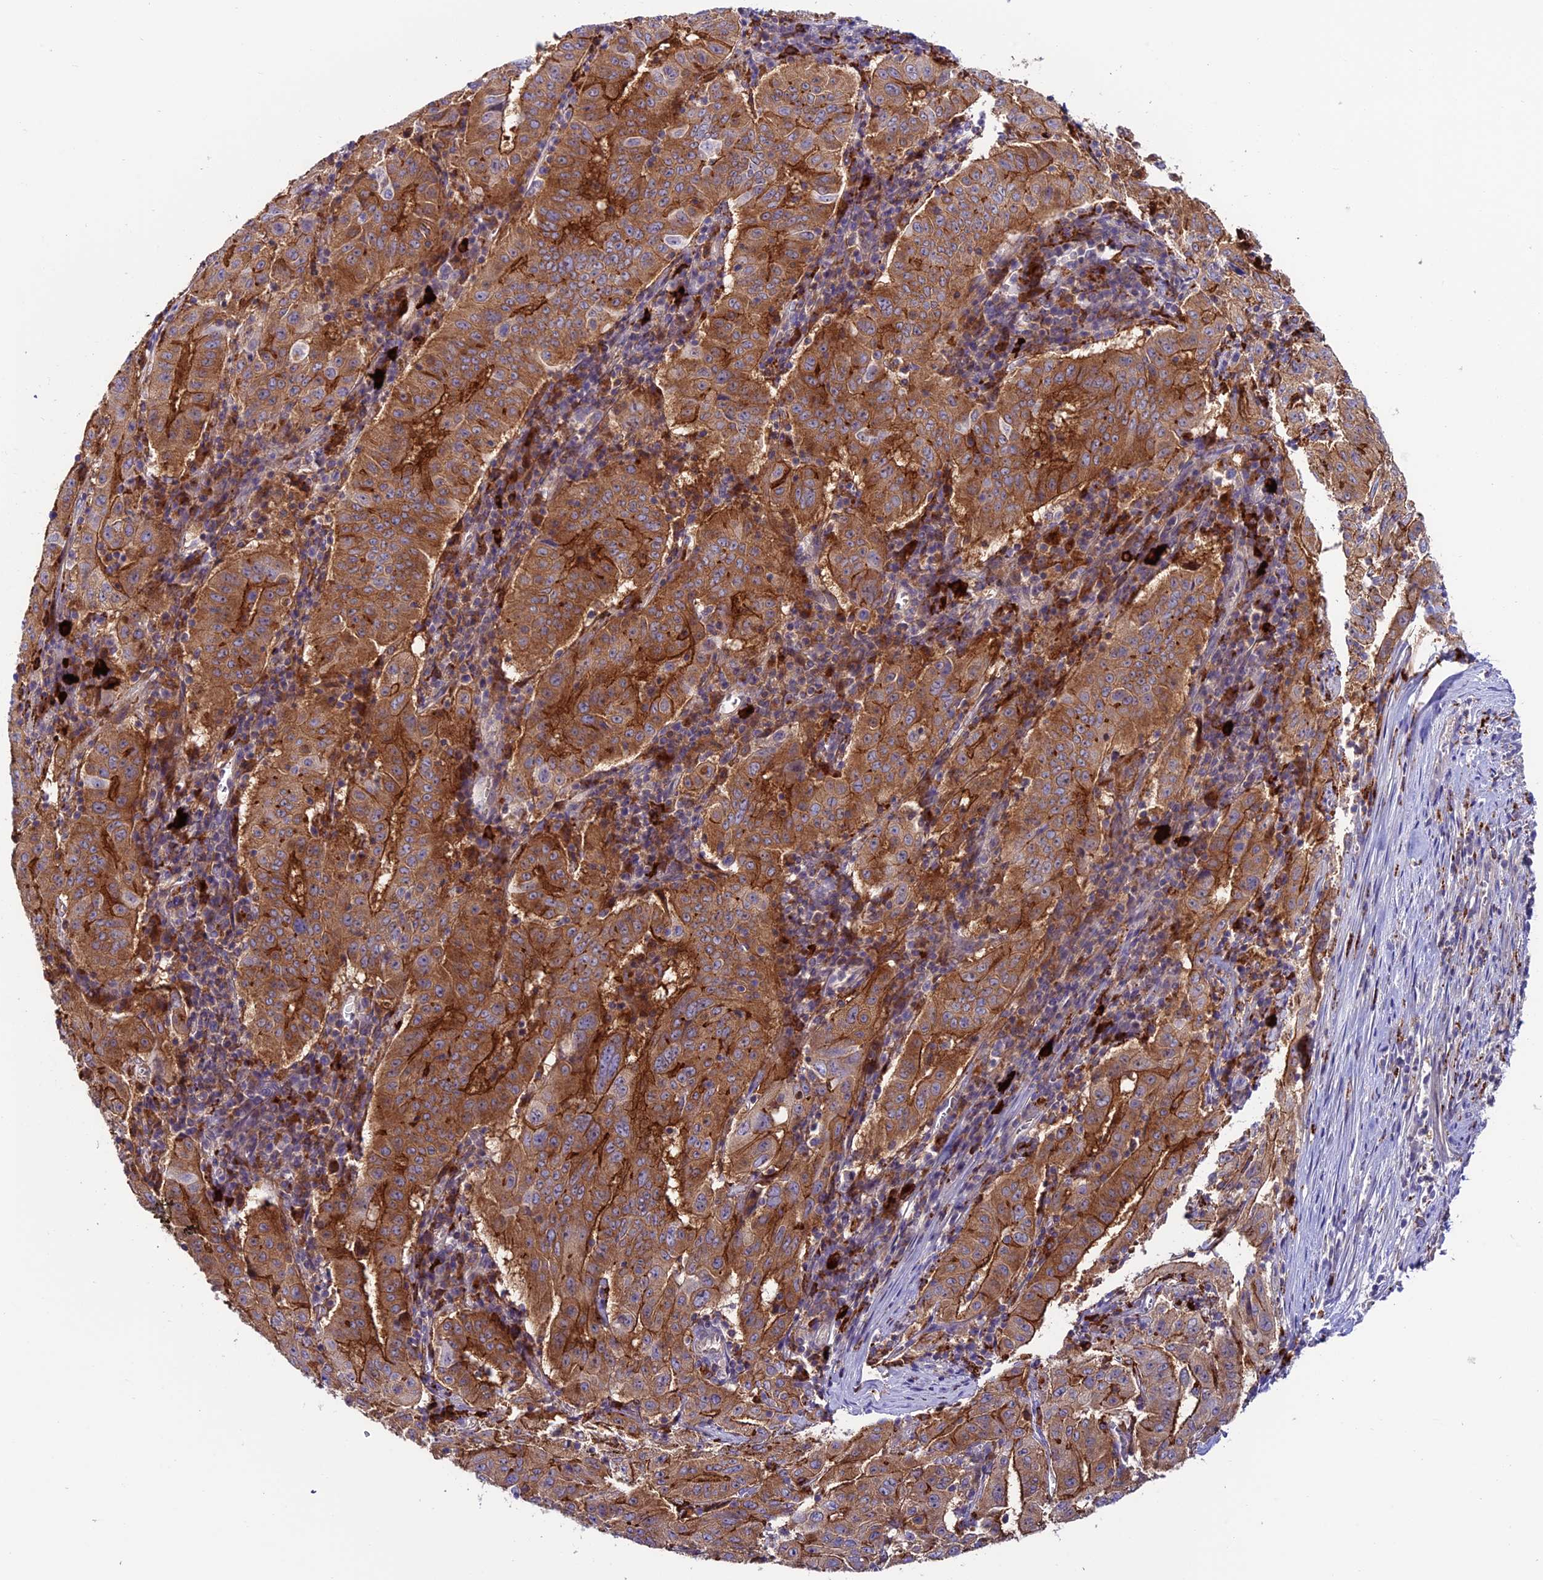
{"staining": {"intensity": "moderate", "quantity": ">75%", "location": "cytoplasmic/membranous"}, "tissue": "pancreatic cancer", "cell_type": "Tumor cells", "image_type": "cancer", "snomed": [{"axis": "morphology", "description": "Adenocarcinoma, NOS"}, {"axis": "topography", "description": "Pancreas"}], "caption": "The image displays staining of pancreatic adenocarcinoma, revealing moderate cytoplasmic/membranous protein positivity (brown color) within tumor cells.", "gene": "ARHGEF18", "patient": {"sex": "male", "age": 63}}